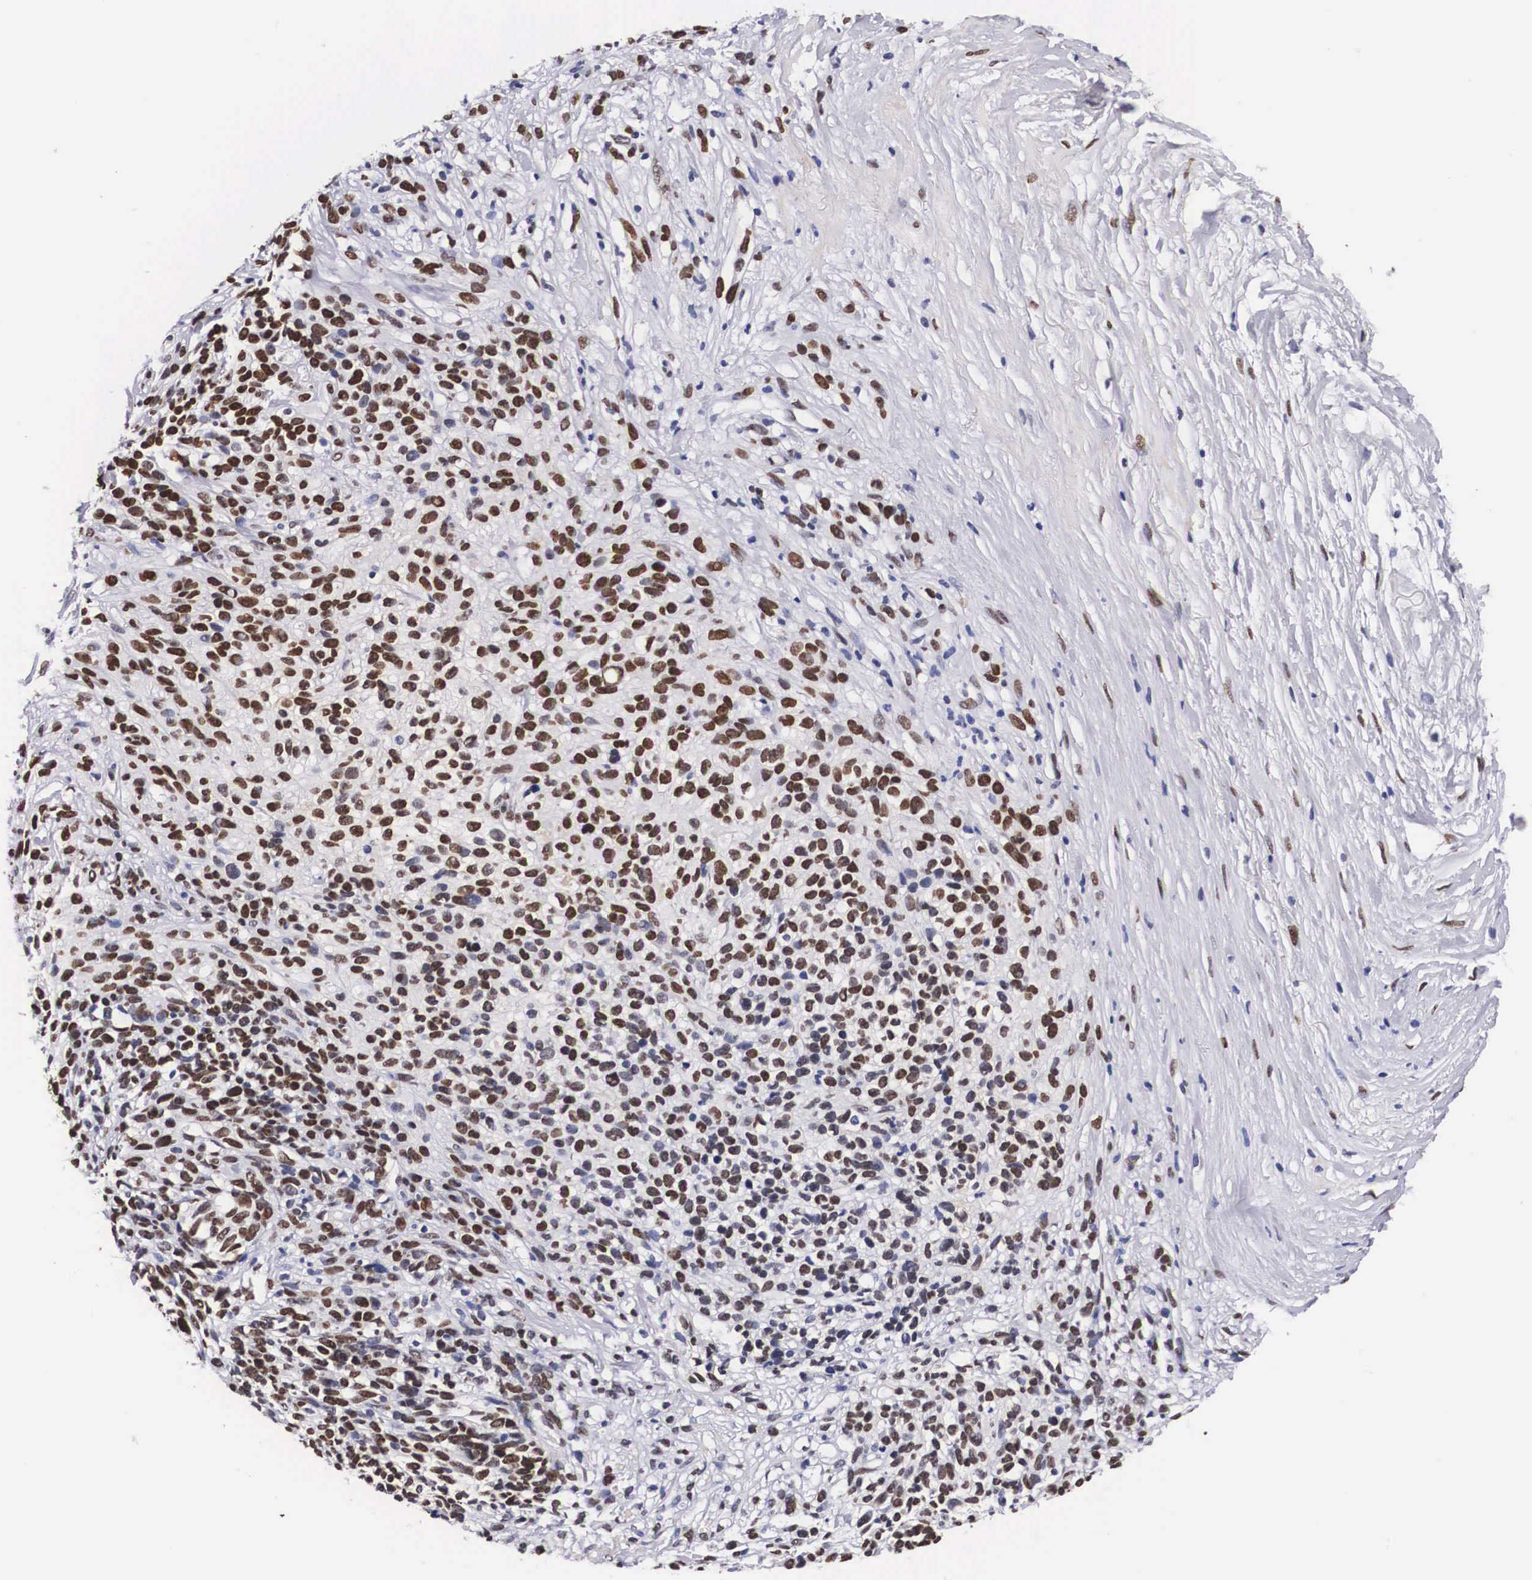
{"staining": {"intensity": "strong", "quantity": ">75%", "location": "nuclear"}, "tissue": "melanoma", "cell_type": "Tumor cells", "image_type": "cancer", "snomed": [{"axis": "morphology", "description": "Malignant melanoma, NOS"}, {"axis": "topography", "description": "Skin"}], "caption": "A high amount of strong nuclear staining is seen in approximately >75% of tumor cells in malignant melanoma tissue. (brown staining indicates protein expression, while blue staining denotes nuclei).", "gene": "KHDRBS3", "patient": {"sex": "female", "age": 85}}